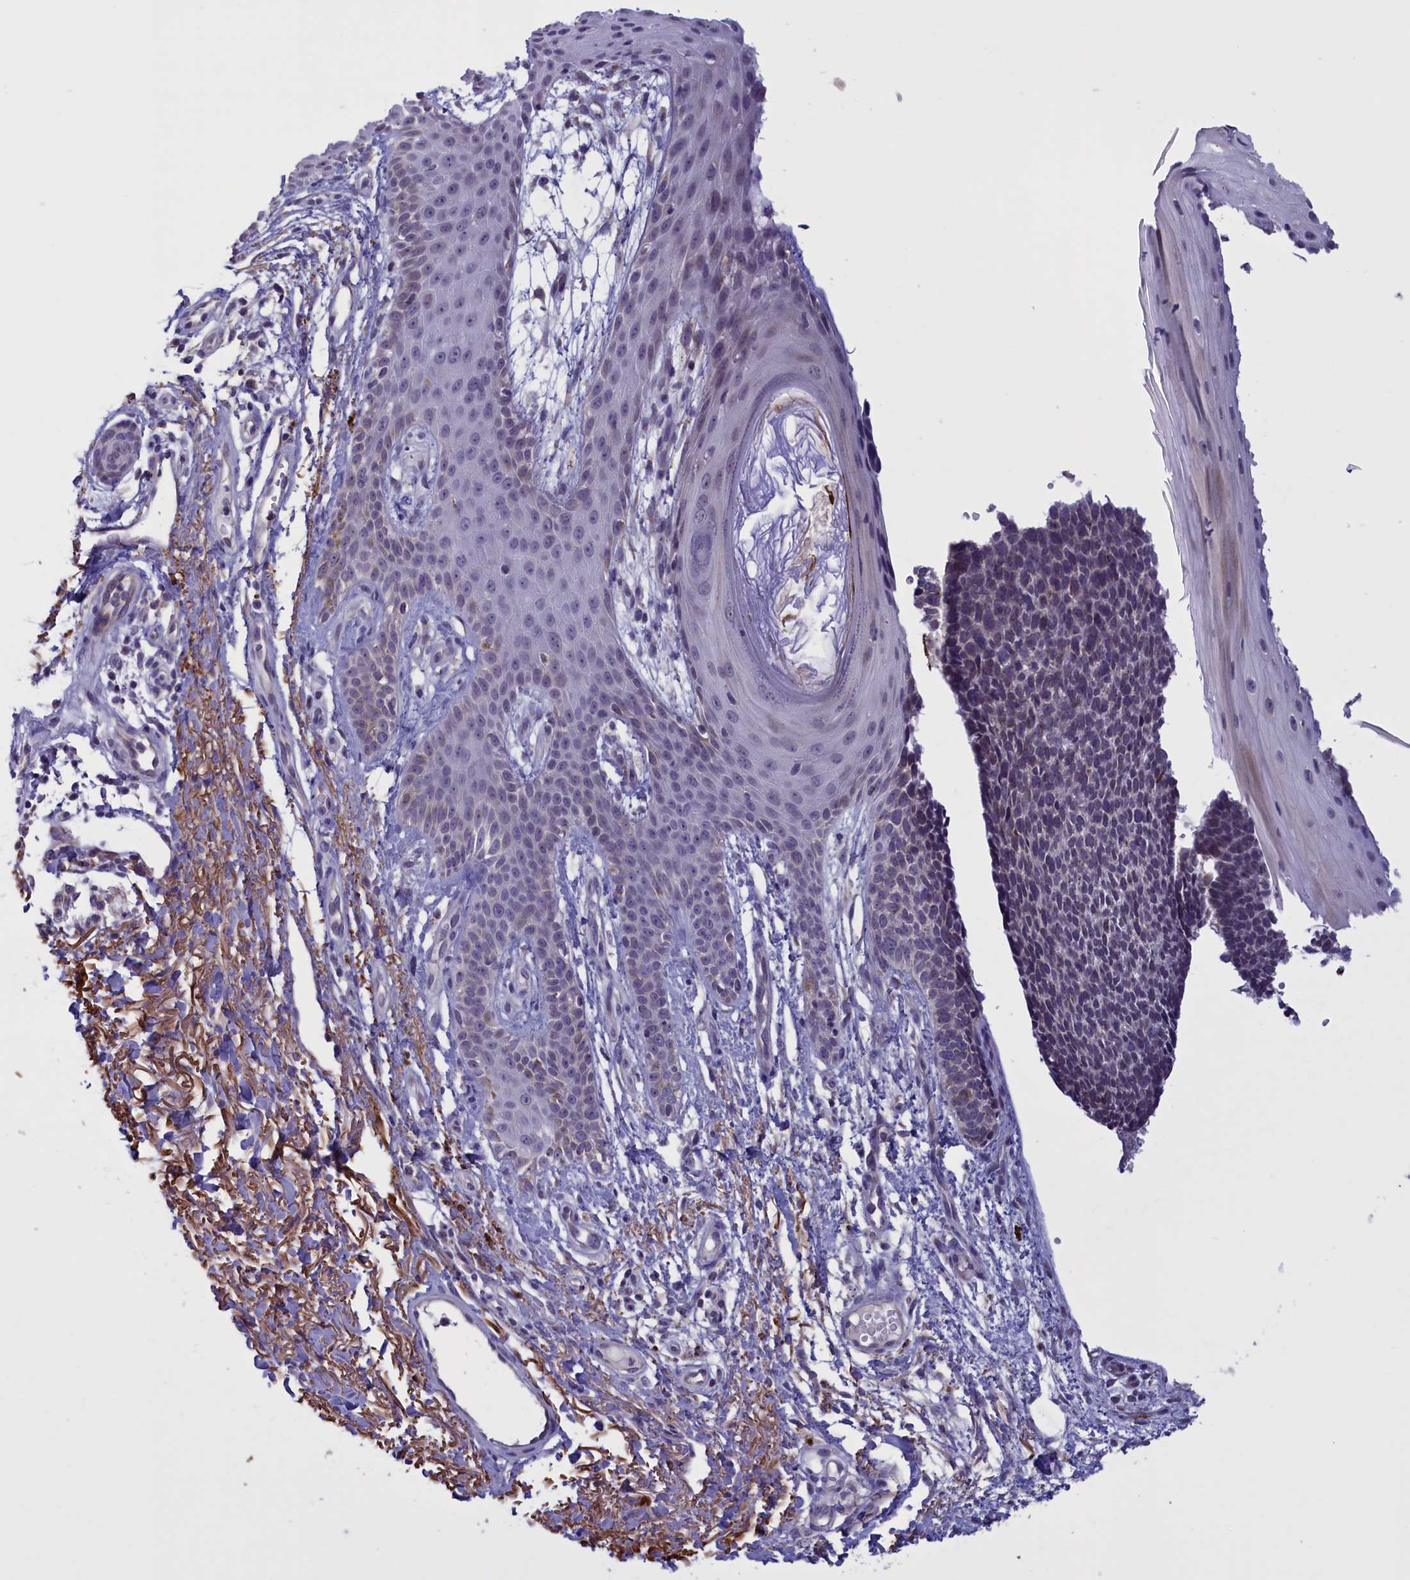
{"staining": {"intensity": "negative", "quantity": "none", "location": "none"}, "tissue": "skin cancer", "cell_type": "Tumor cells", "image_type": "cancer", "snomed": [{"axis": "morphology", "description": "Basal cell carcinoma"}, {"axis": "topography", "description": "Skin"}], "caption": "A high-resolution micrograph shows IHC staining of basal cell carcinoma (skin), which reveals no significant positivity in tumor cells.", "gene": "PARS2", "patient": {"sex": "female", "age": 84}}